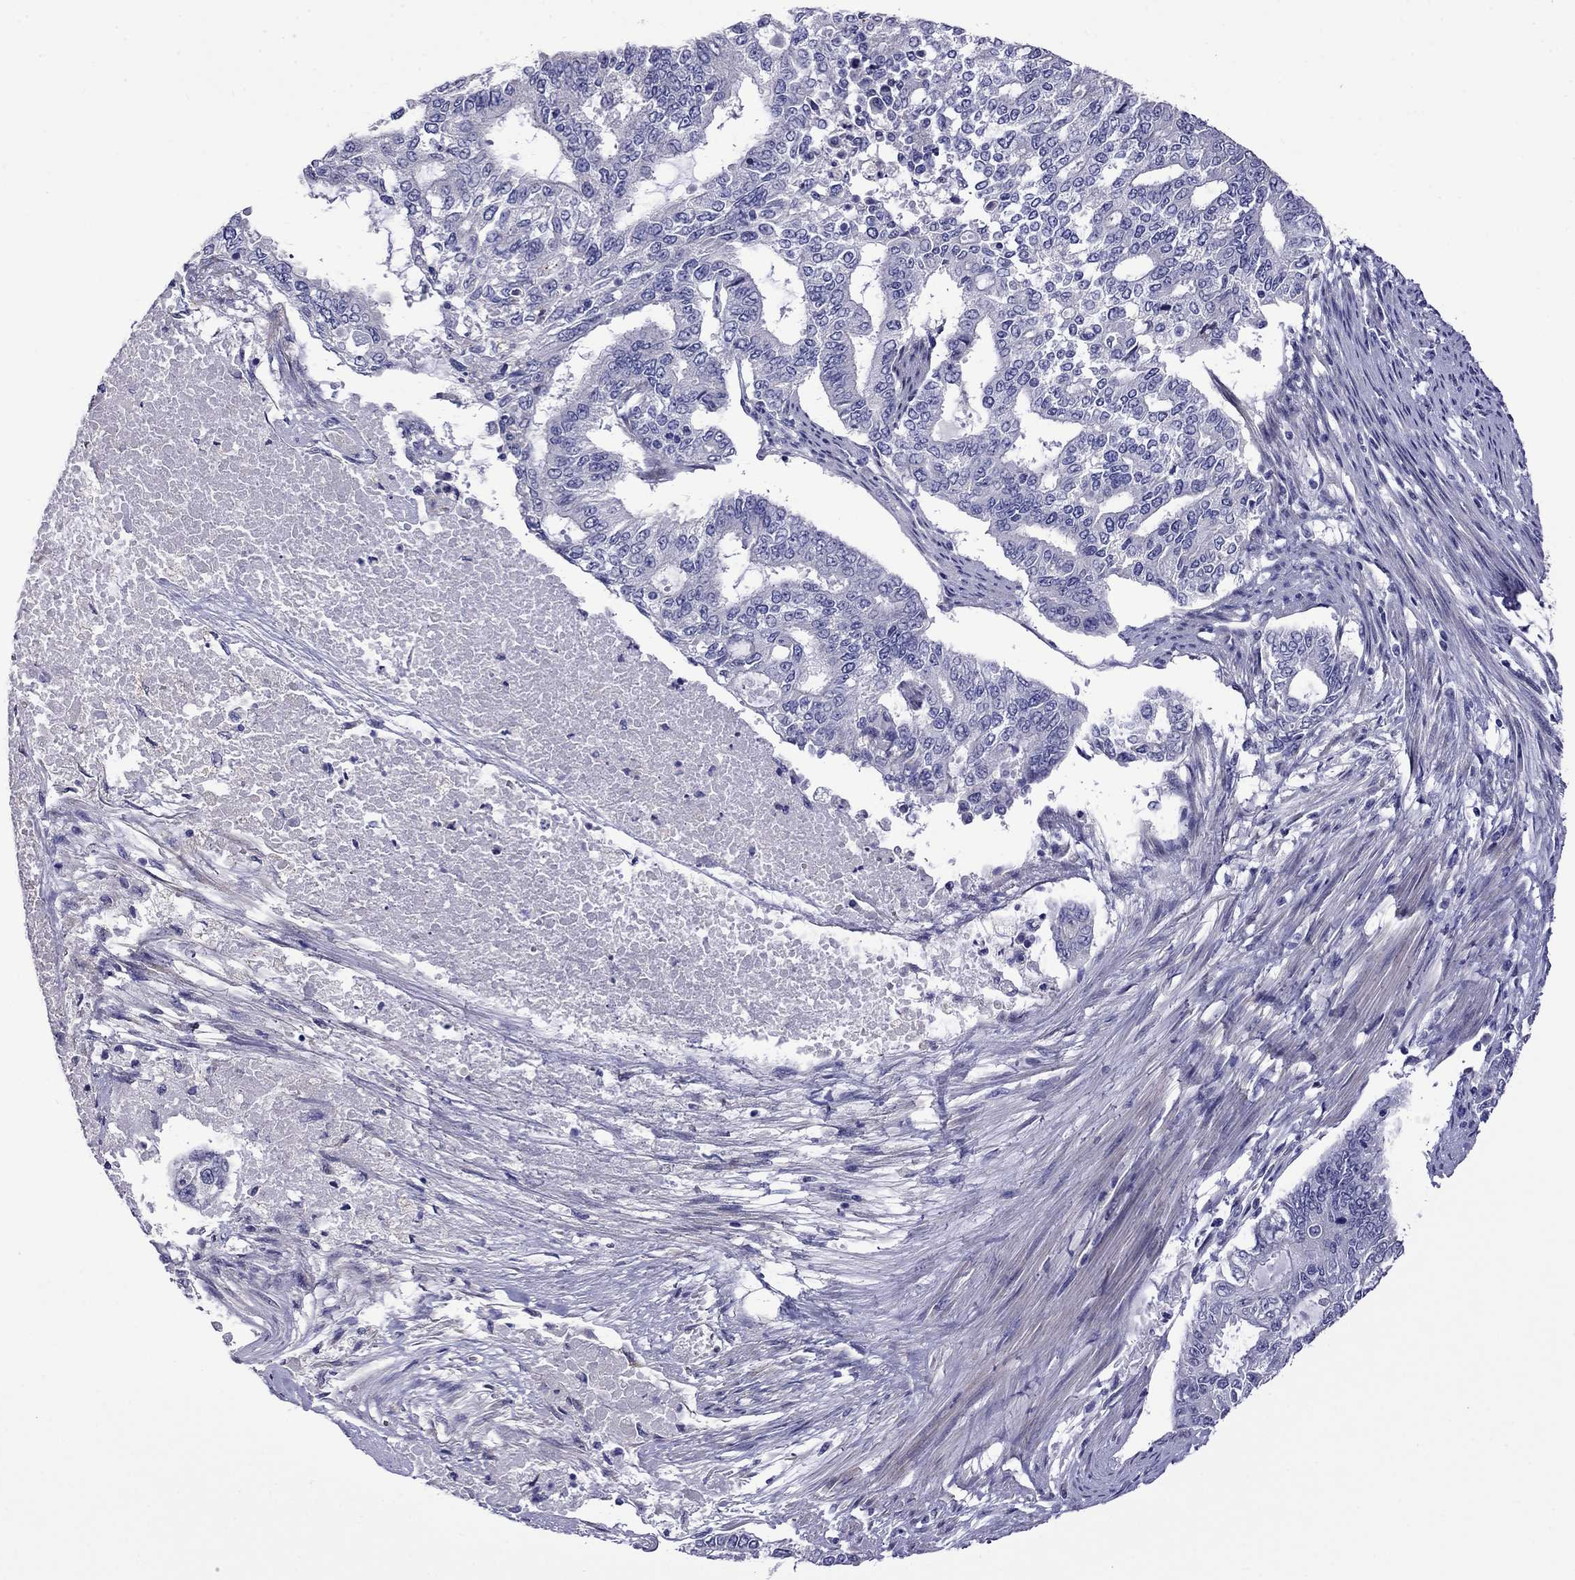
{"staining": {"intensity": "negative", "quantity": "none", "location": "none"}, "tissue": "endometrial cancer", "cell_type": "Tumor cells", "image_type": "cancer", "snomed": [{"axis": "morphology", "description": "Adenocarcinoma, NOS"}, {"axis": "topography", "description": "Uterus"}], "caption": "An image of human endometrial adenocarcinoma is negative for staining in tumor cells.", "gene": "STAR", "patient": {"sex": "female", "age": 59}}